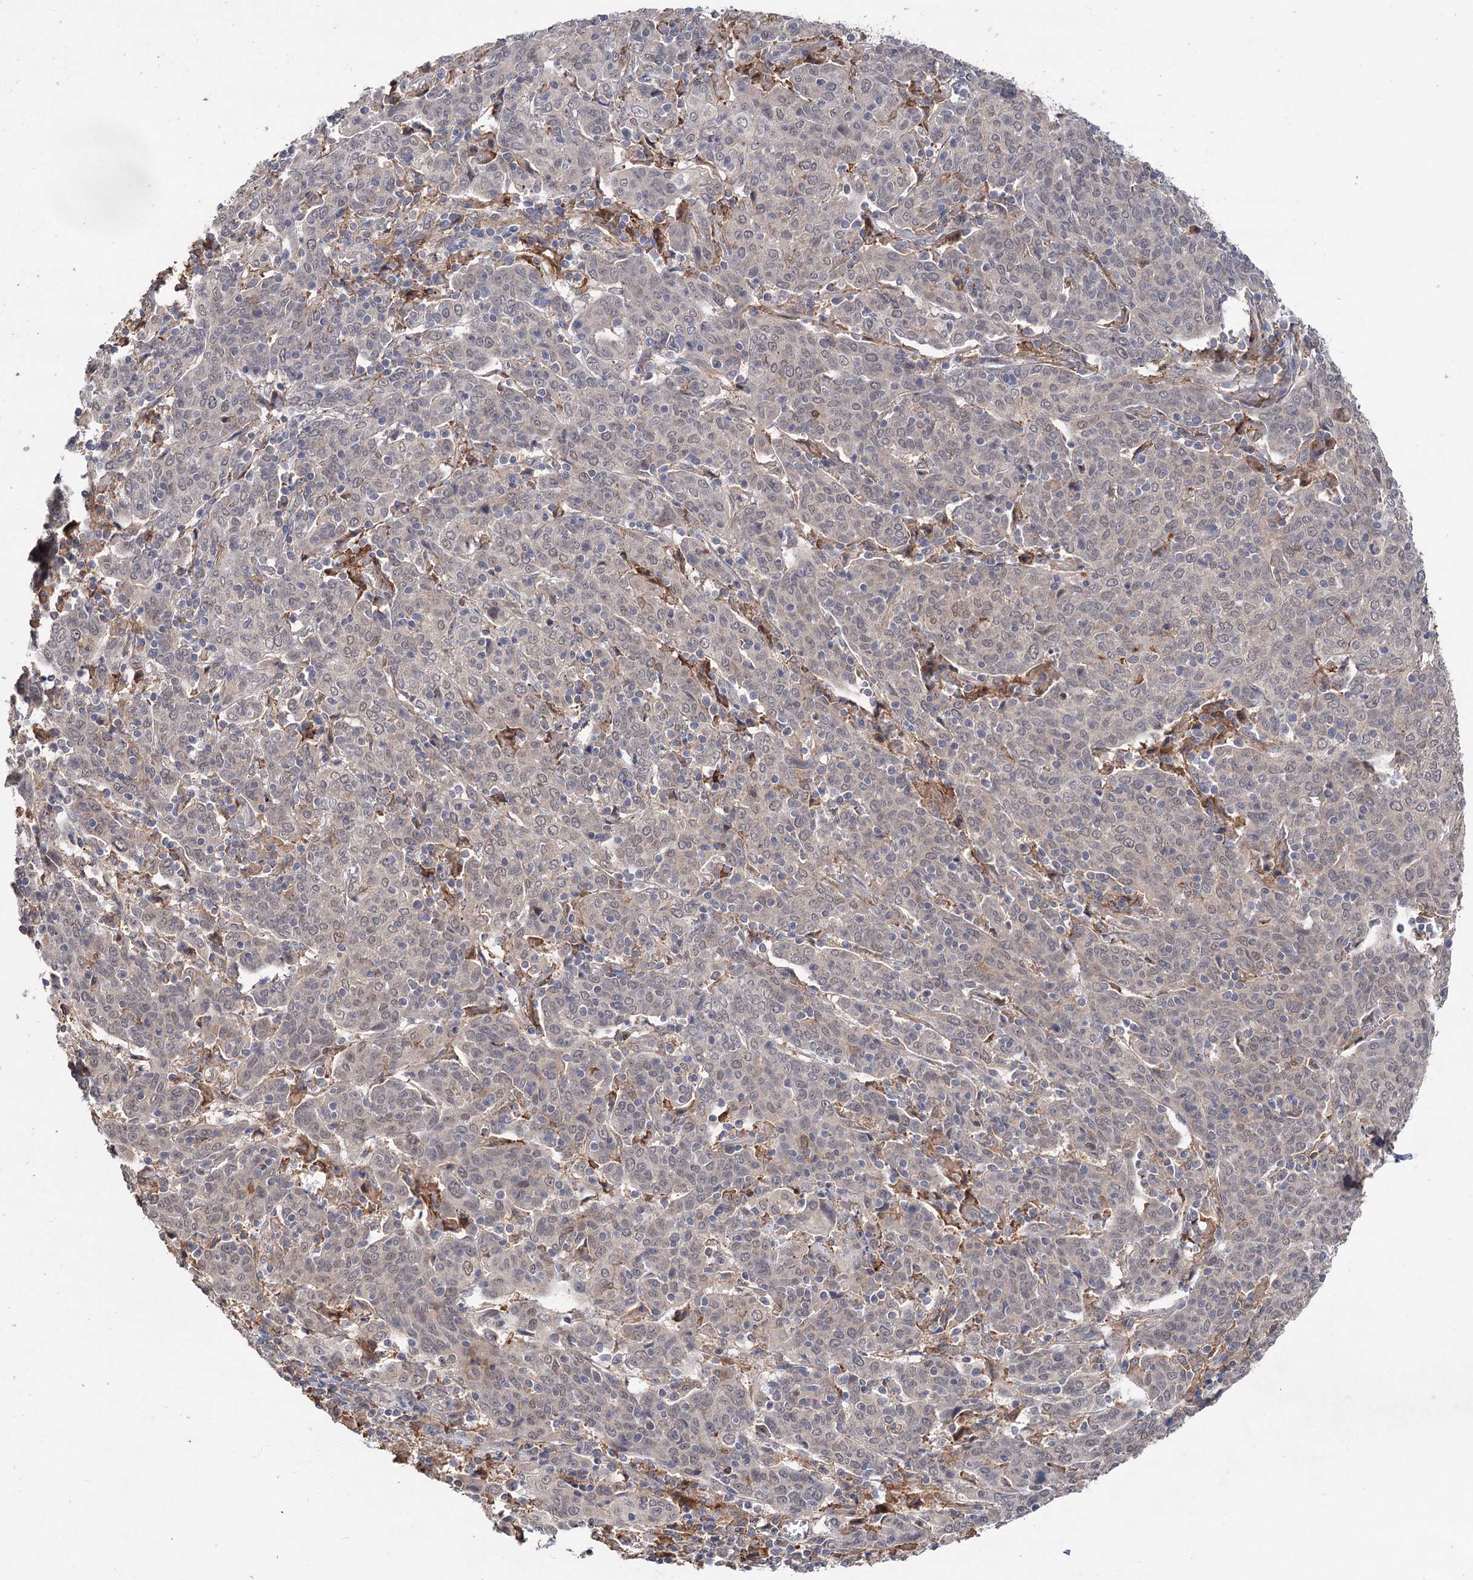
{"staining": {"intensity": "weak", "quantity": "25%-75%", "location": "nuclear"}, "tissue": "cervical cancer", "cell_type": "Tumor cells", "image_type": "cancer", "snomed": [{"axis": "morphology", "description": "Squamous cell carcinoma, NOS"}, {"axis": "topography", "description": "Cervix"}], "caption": "Protein expression analysis of human cervical cancer reveals weak nuclear expression in about 25%-75% of tumor cells. The protein is shown in brown color, while the nuclei are stained blue.", "gene": "NUDCD2", "patient": {"sex": "female", "age": 67}}